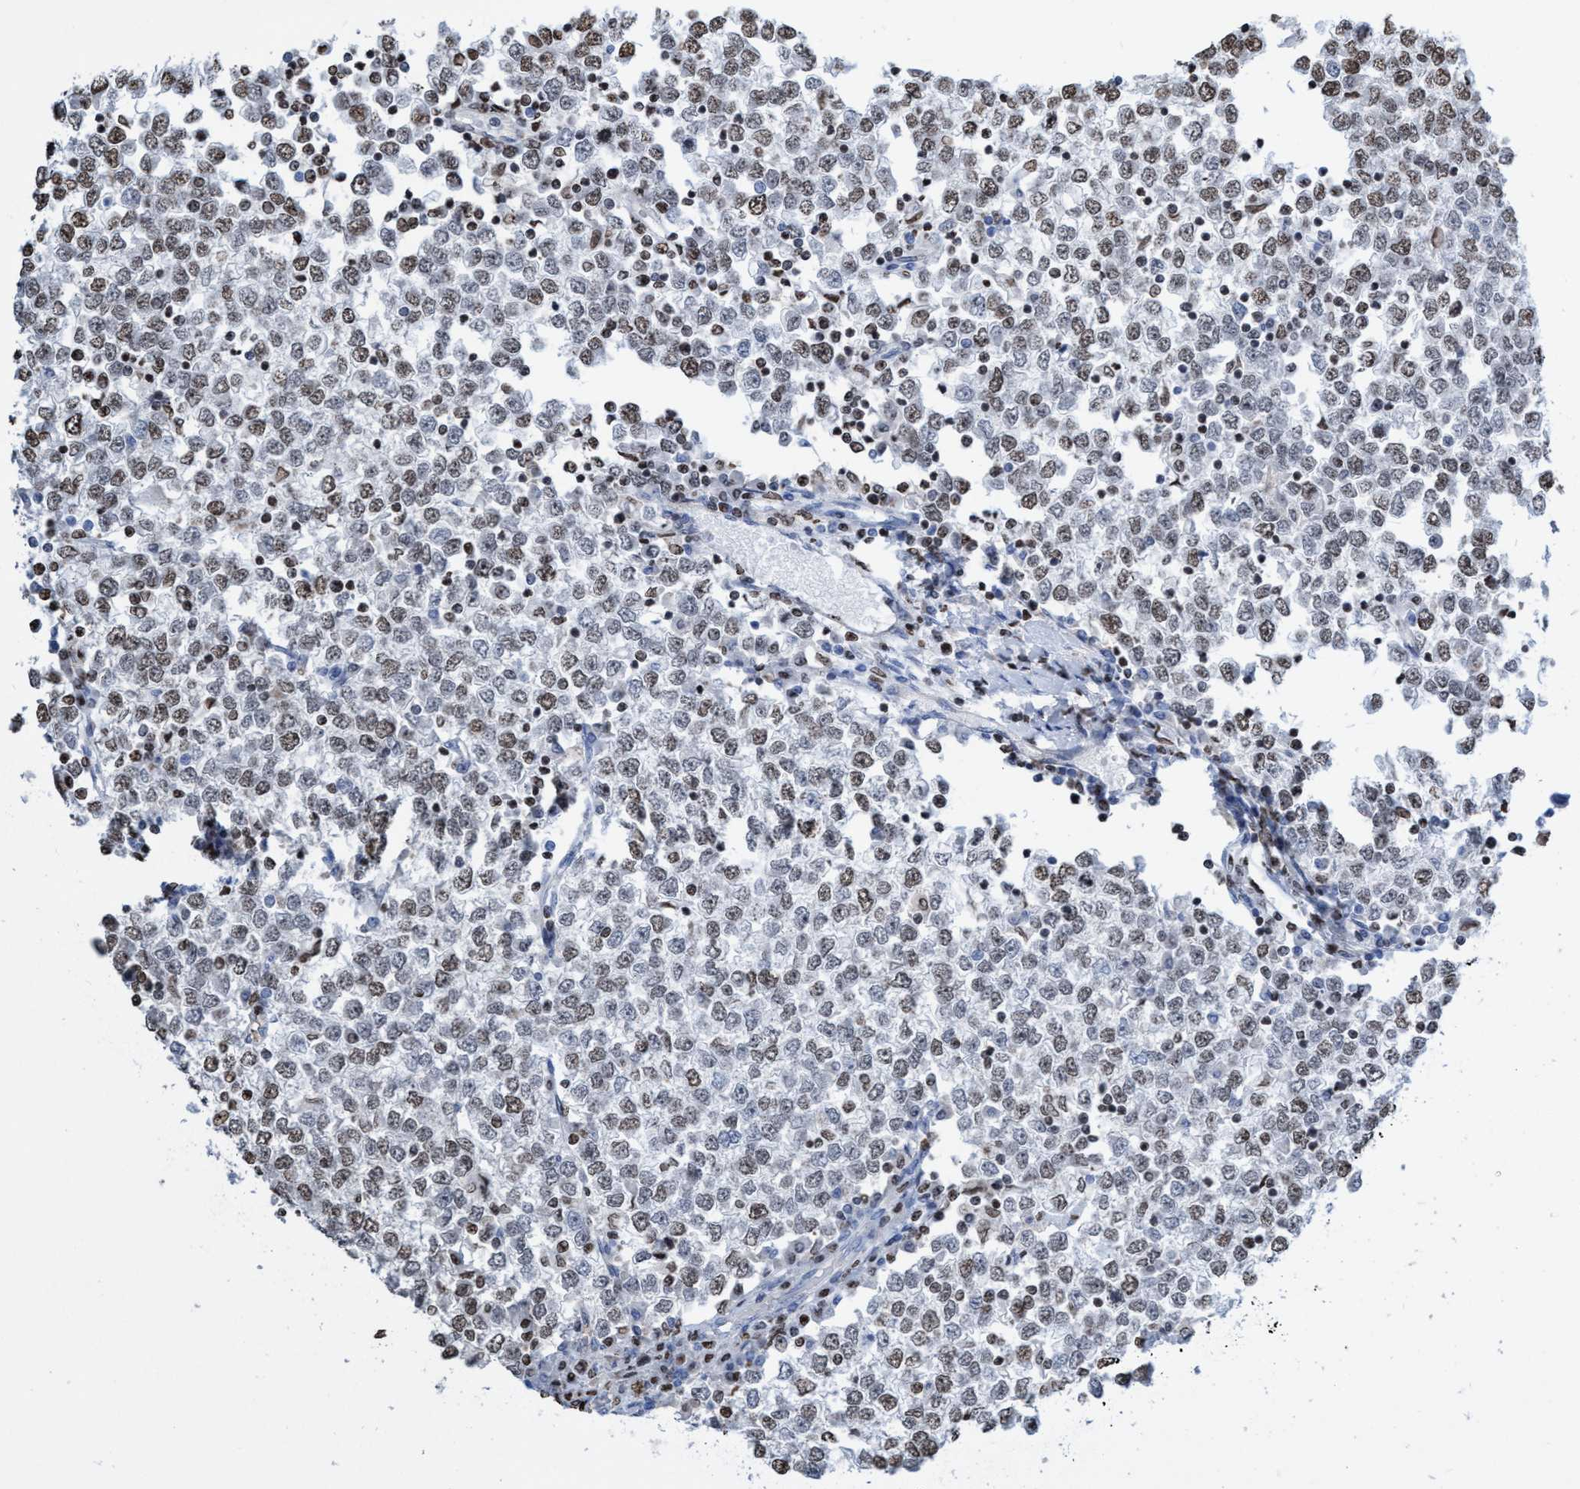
{"staining": {"intensity": "moderate", "quantity": "25%-75%", "location": "nuclear"}, "tissue": "testis cancer", "cell_type": "Tumor cells", "image_type": "cancer", "snomed": [{"axis": "morphology", "description": "Seminoma, NOS"}, {"axis": "topography", "description": "Testis"}], "caption": "The micrograph displays immunohistochemical staining of seminoma (testis). There is moderate nuclear staining is appreciated in about 25%-75% of tumor cells.", "gene": "CBX2", "patient": {"sex": "male", "age": 65}}